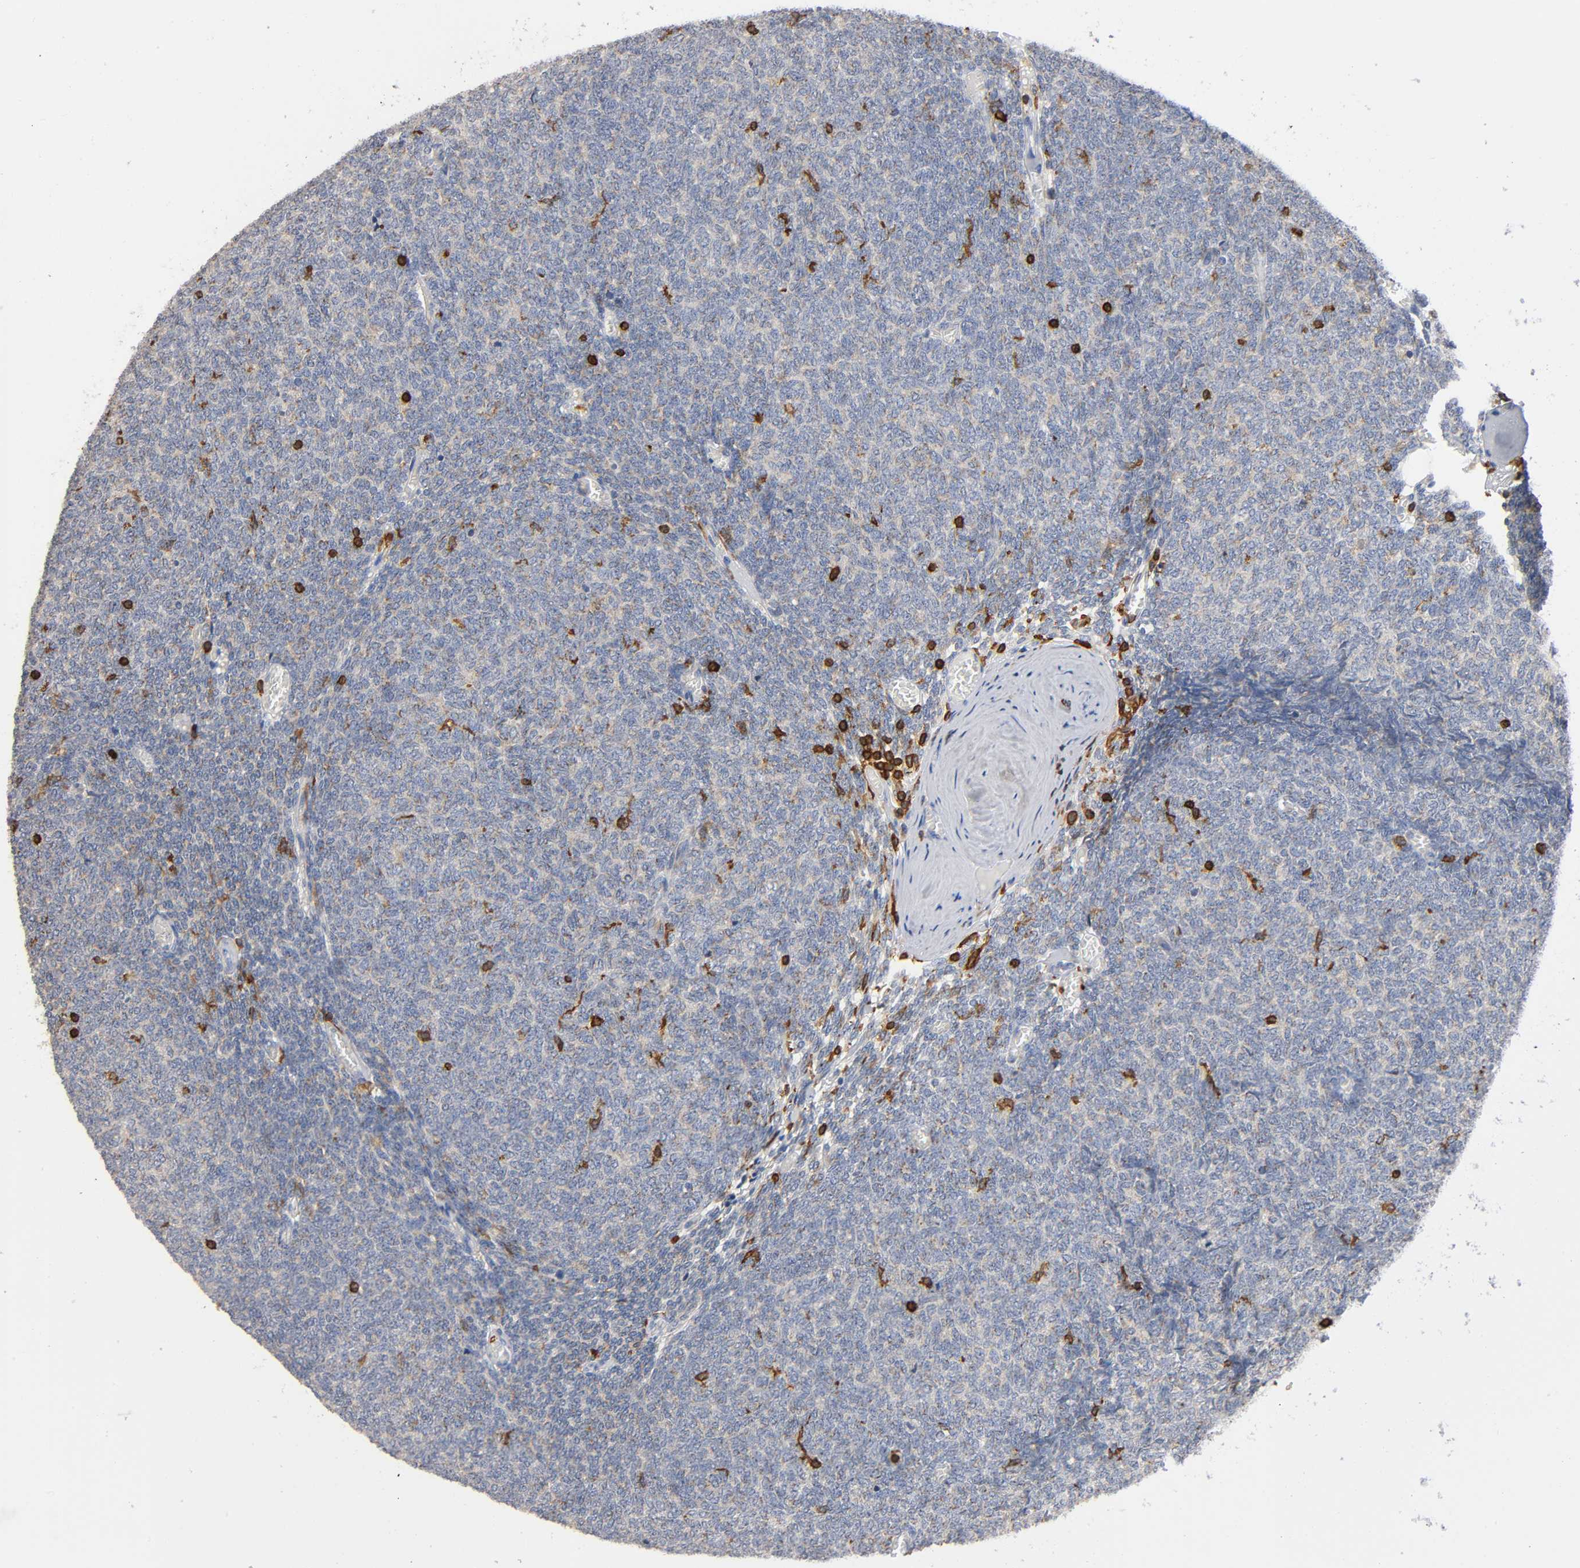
{"staining": {"intensity": "weak", "quantity": "25%-75%", "location": "cytoplasmic/membranous"}, "tissue": "renal cancer", "cell_type": "Tumor cells", "image_type": "cancer", "snomed": [{"axis": "morphology", "description": "Neoplasm, malignant, NOS"}, {"axis": "topography", "description": "Kidney"}], "caption": "A brown stain labels weak cytoplasmic/membranous positivity of a protein in renal cancer tumor cells.", "gene": "CAPN10", "patient": {"sex": "male", "age": 28}}